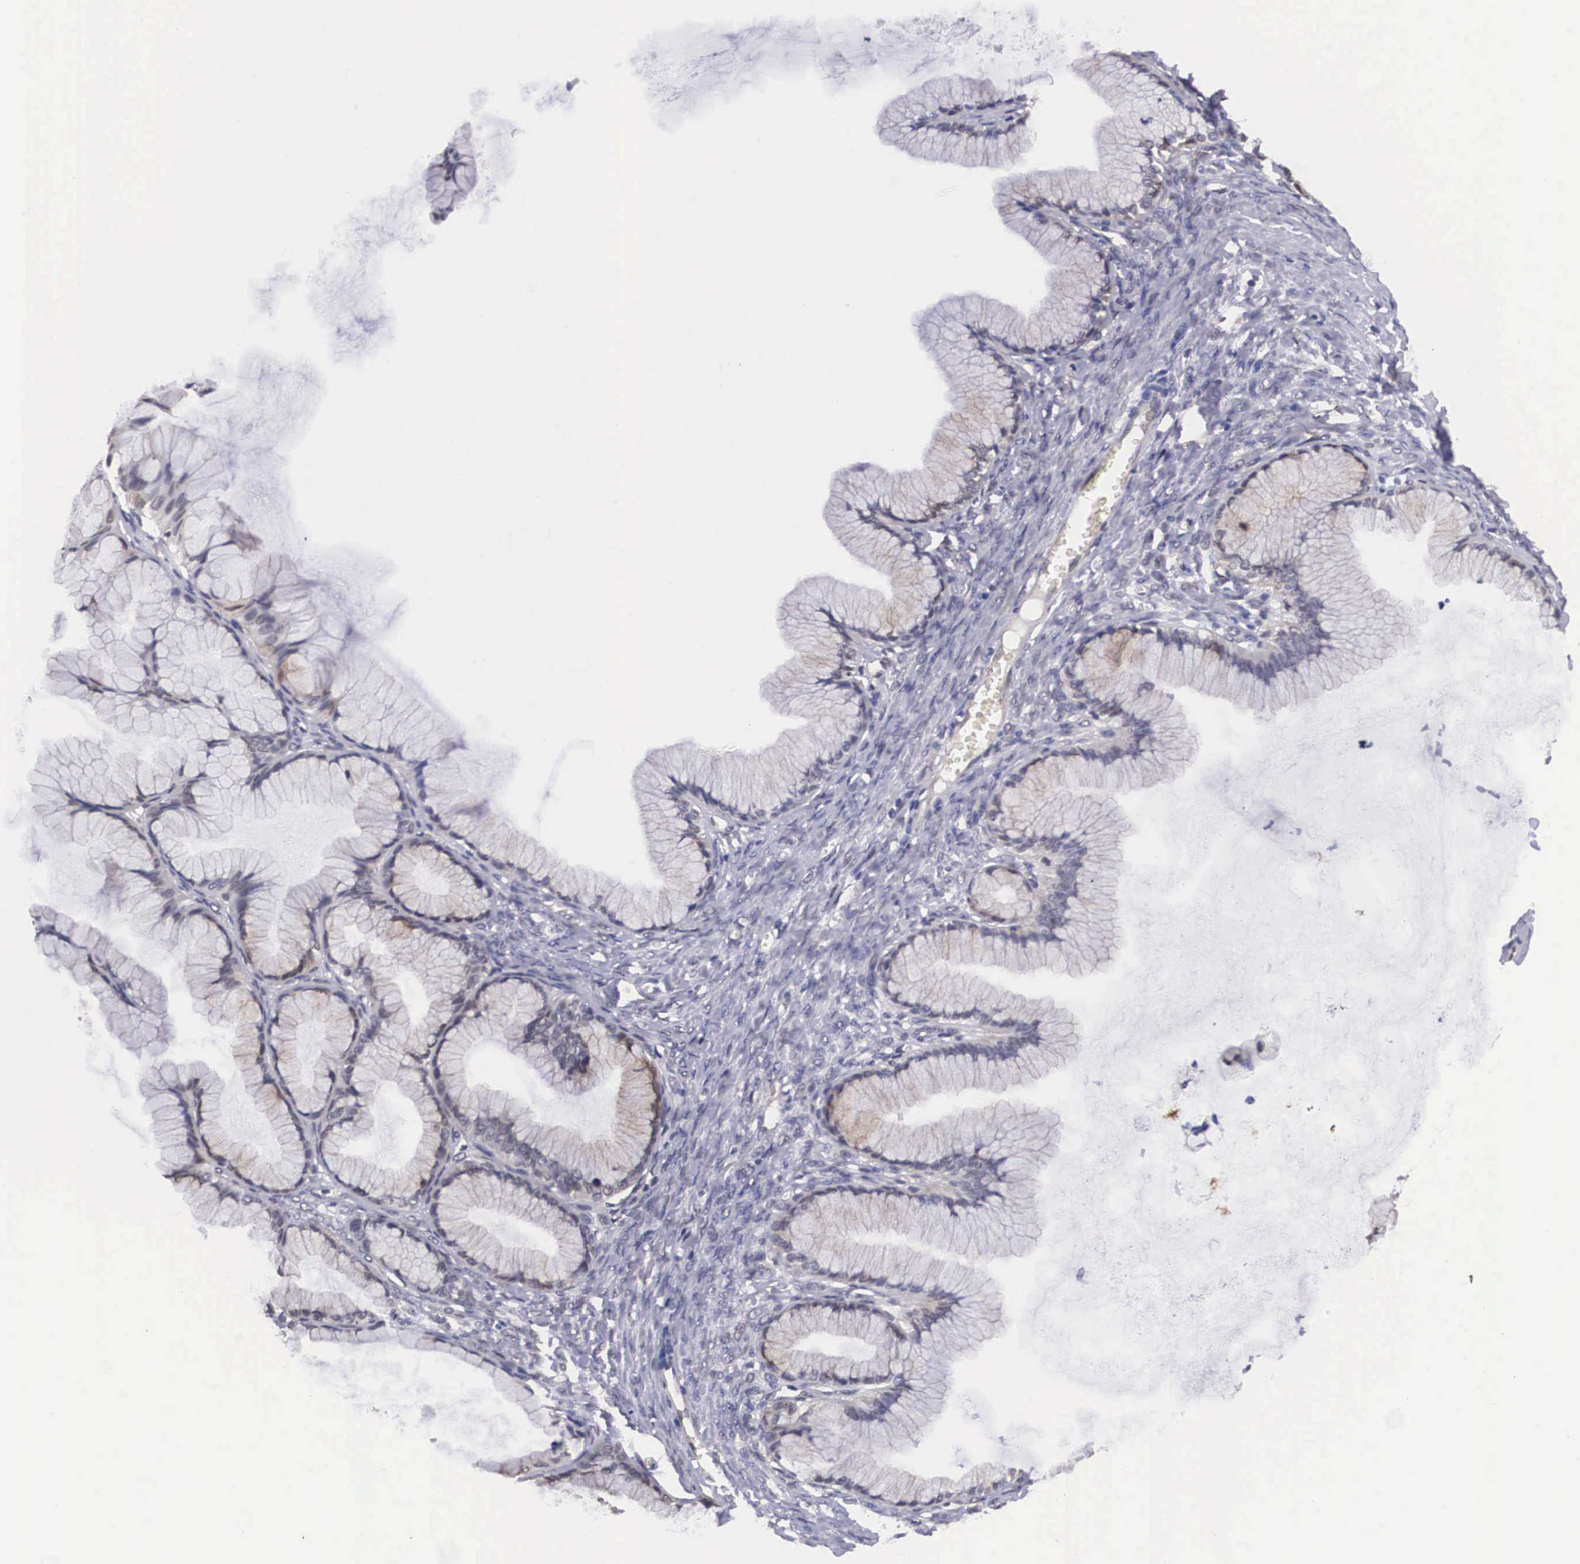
{"staining": {"intensity": "weak", "quantity": "<25%", "location": "cytoplasmic/membranous"}, "tissue": "ovarian cancer", "cell_type": "Tumor cells", "image_type": "cancer", "snomed": [{"axis": "morphology", "description": "Cystadenocarcinoma, mucinous, NOS"}, {"axis": "topography", "description": "Ovary"}], "caption": "An image of human ovarian mucinous cystadenocarcinoma is negative for staining in tumor cells.", "gene": "OTX2", "patient": {"sex": "female", "age": 41}}